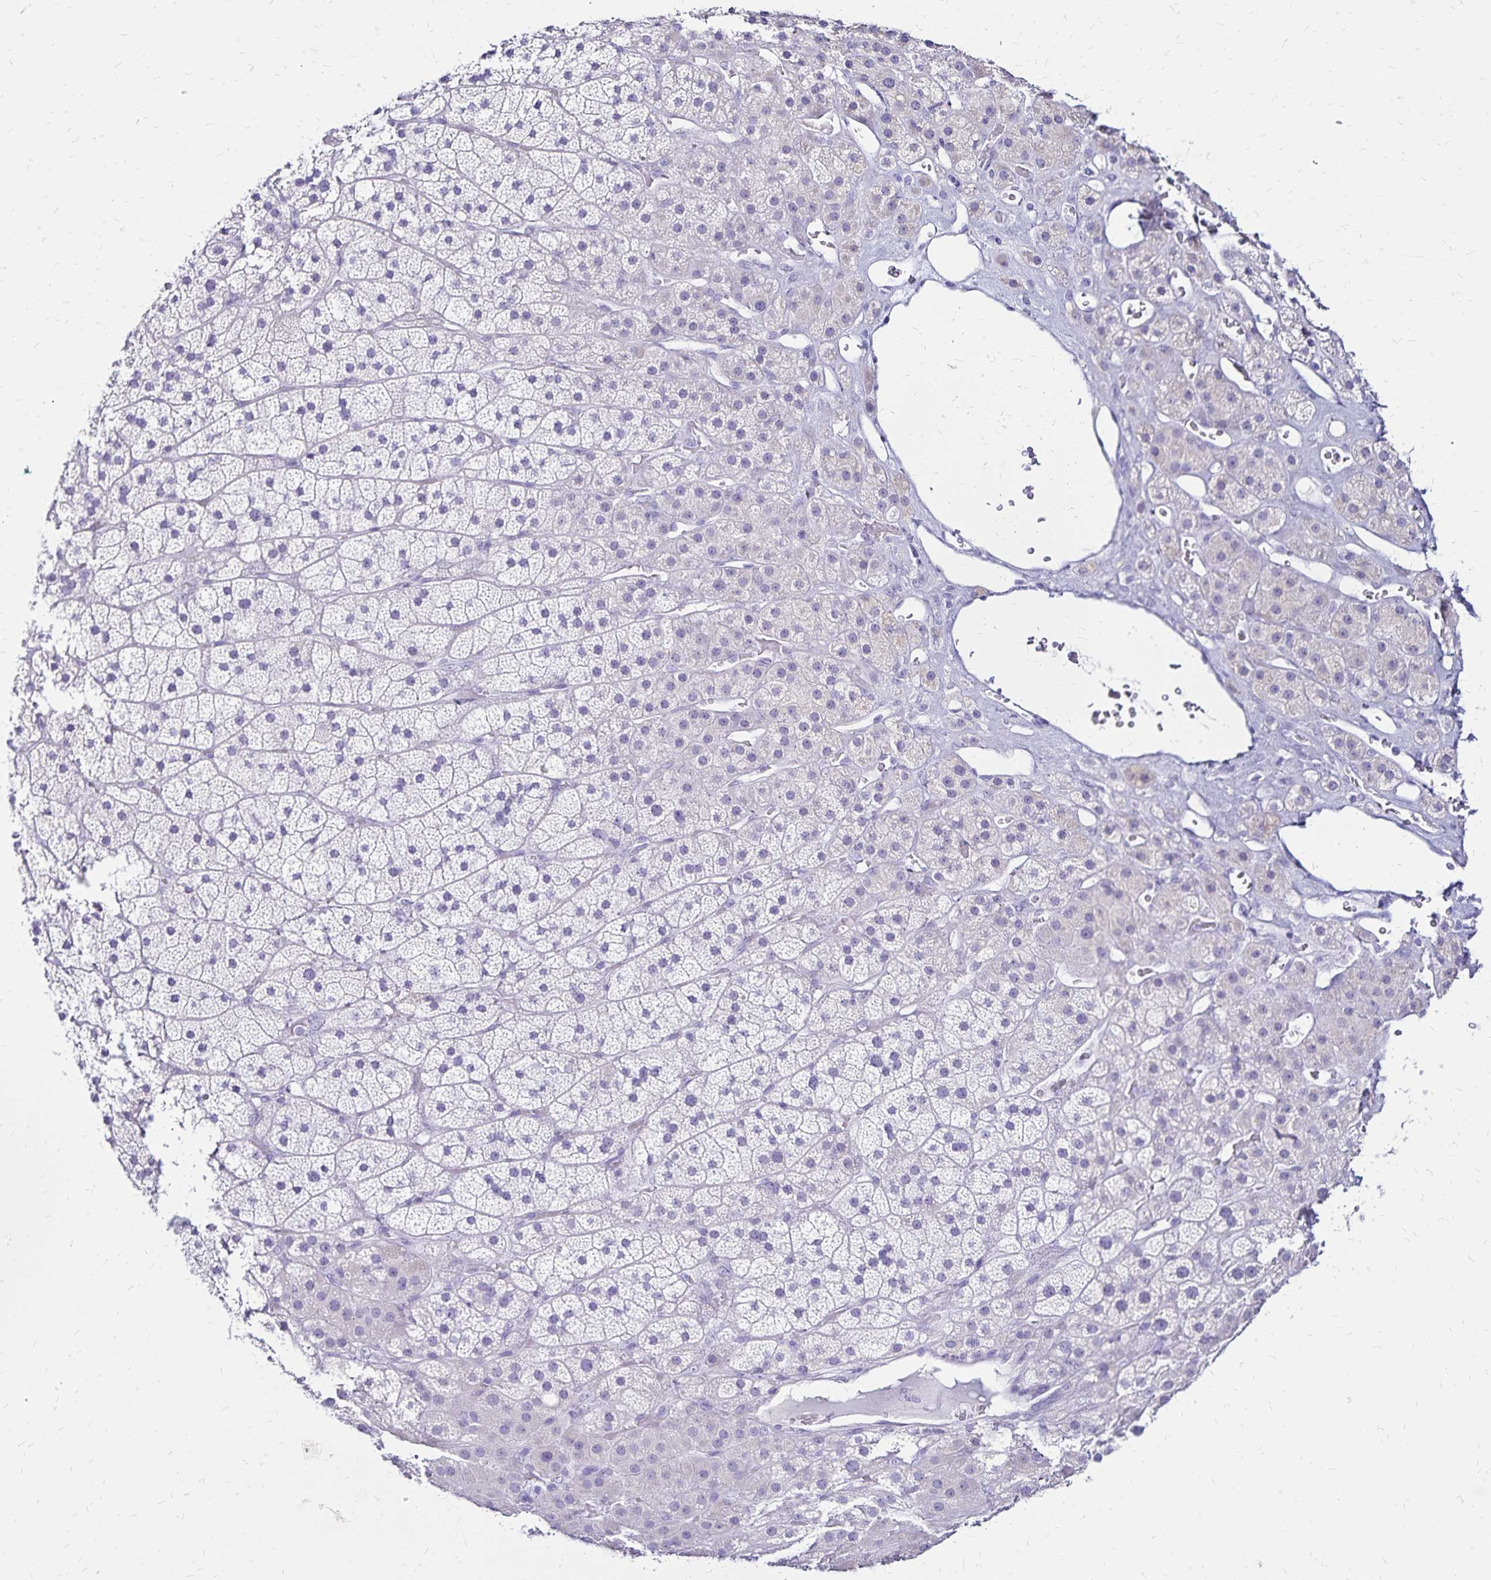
{"staining": {"intensity": "negative", "quantity": "none", "location": "none"}, "tissue": "adrenal gland", "cell_type": "Glandular cells", "image_type": "normal", "snomed": [{"axis": "morphology", "description": "Normal tissue, NOS"}, {"axis": "topography", "description": "Adrenal gland"}], "caption": "Protein analysis of benign adrenal gland demonstrates no significant positivity in glandular cells. The staining was performed using DAB (3,3'-diaminobenzidine) to visualize the protein expression in brown, while the nuclei were stained in blue with hematoxylin (Magnification: 20x).", "gene": "LIN28B", "patient": {"sex": "male", "age": 57}}